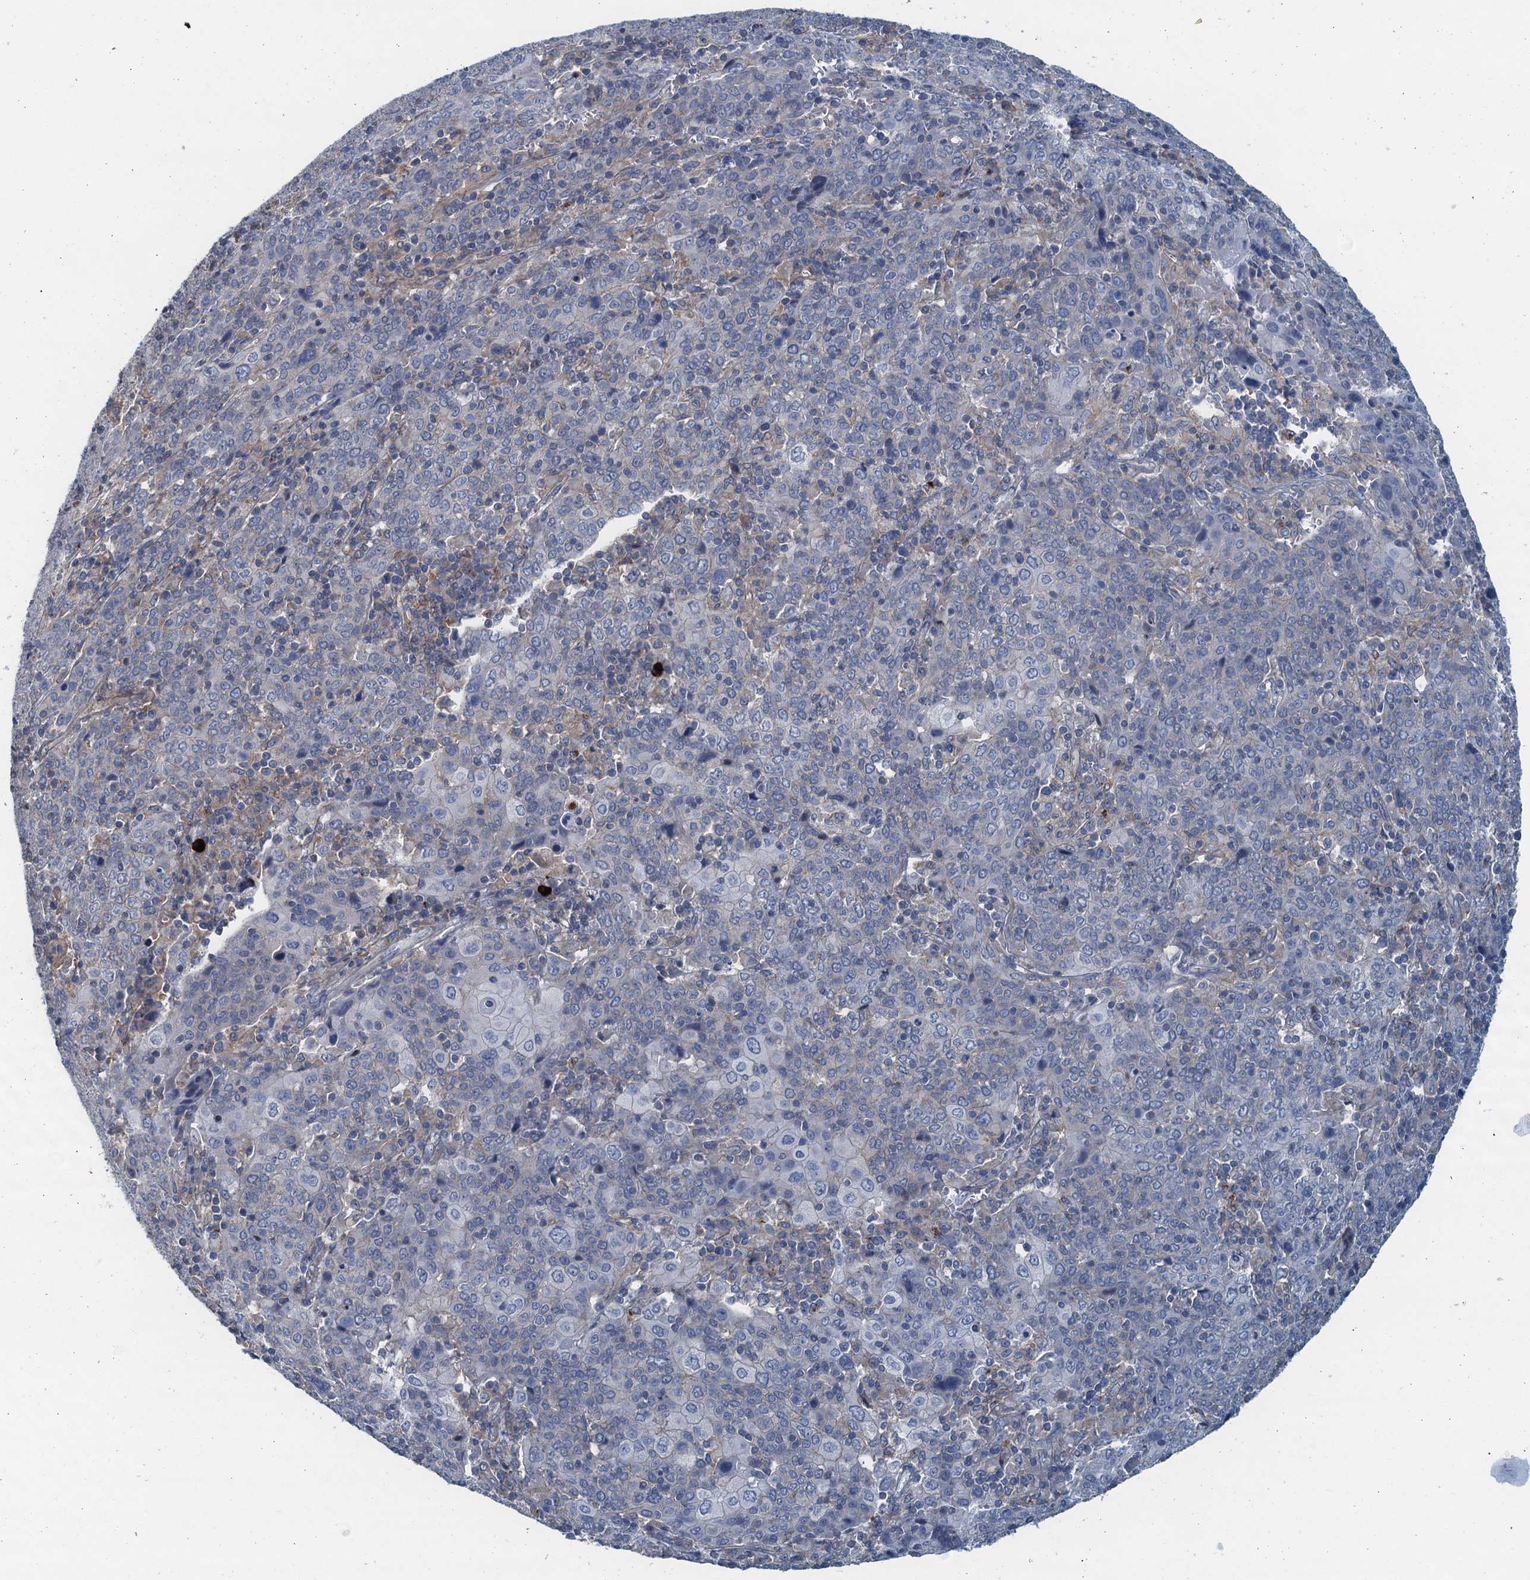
{"staining": {"intensity": "negative", "quantity": "none", "location": "none"}, "tissue": "cervical cancer", "cell_type": "Tumor cells", "image_type": "cancer", "snomed": [{"axis": "morphology", "description": "Squamous cell carcinoma, NOS"}, {"axis": "topography", "description": "Cervix"}], "caption": "This micrograph is of cervical squamous cell carcinoma stained with IHC to label a protein in brown with the nuclei are counter-stained blue. There is no expression in tumor cells. The staining is performed using DAB brown chromogen with nuclei counter-stained in using hematoxylin.", "gene": "THAP10", "patient": {"sex": "female", "age": 67}}